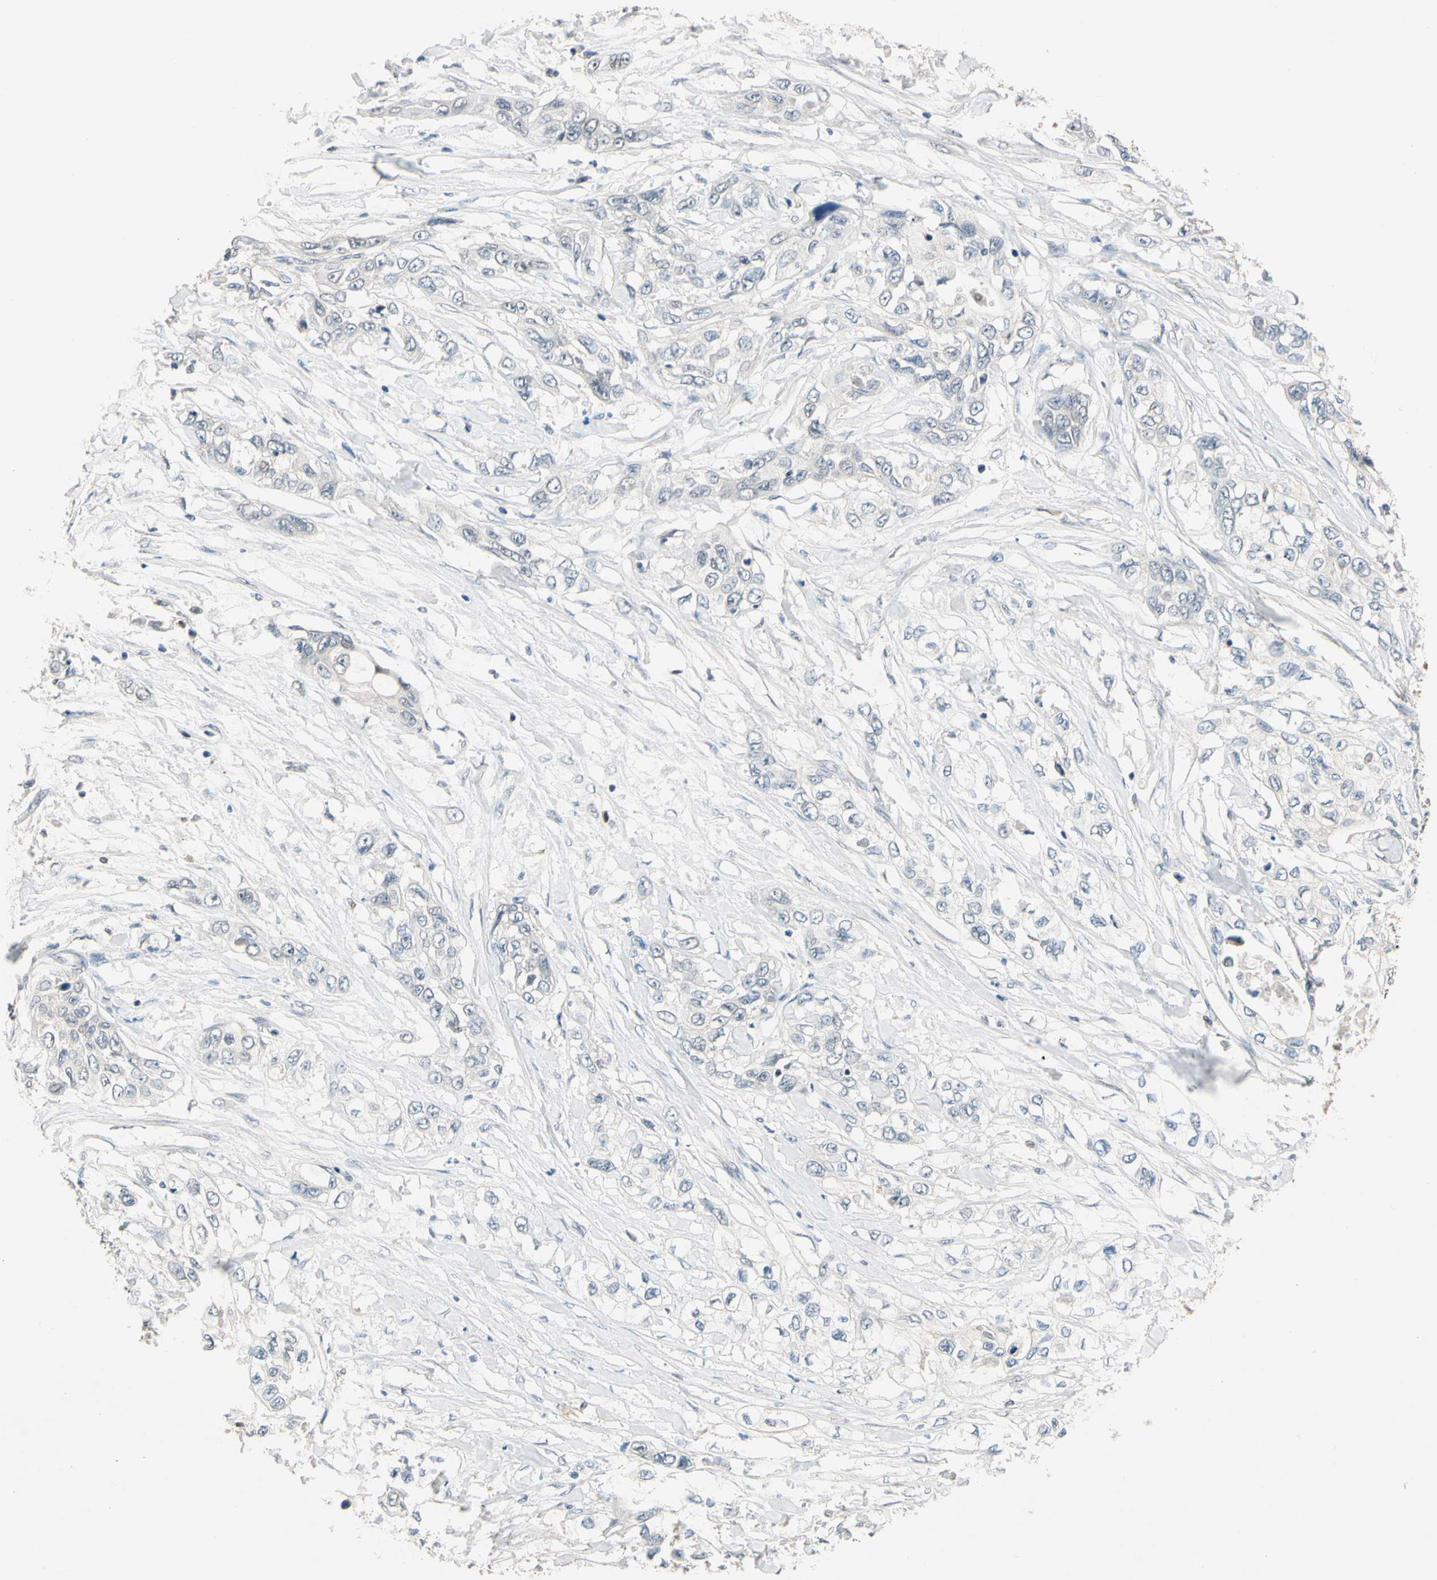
{"staining": {"intensity": "negative", "quantity": "none", "location": "none"}, "tissue": "pancreatic cancer", "cell_type": "Tumor cells", "image_type": "cancer", "snomed": [{"axis": "morphology", "description": "Adenocarcinoma, NOS"}, {"axis": "topography", "description": "Pancreas"}], "caption": "Immunohistochemistry (IHC) of pancreatic adenocarcinoma displays no positivity in tumor cells.", "gene": "RIOX2", "patient": {"sex": "female", "age": 70}}